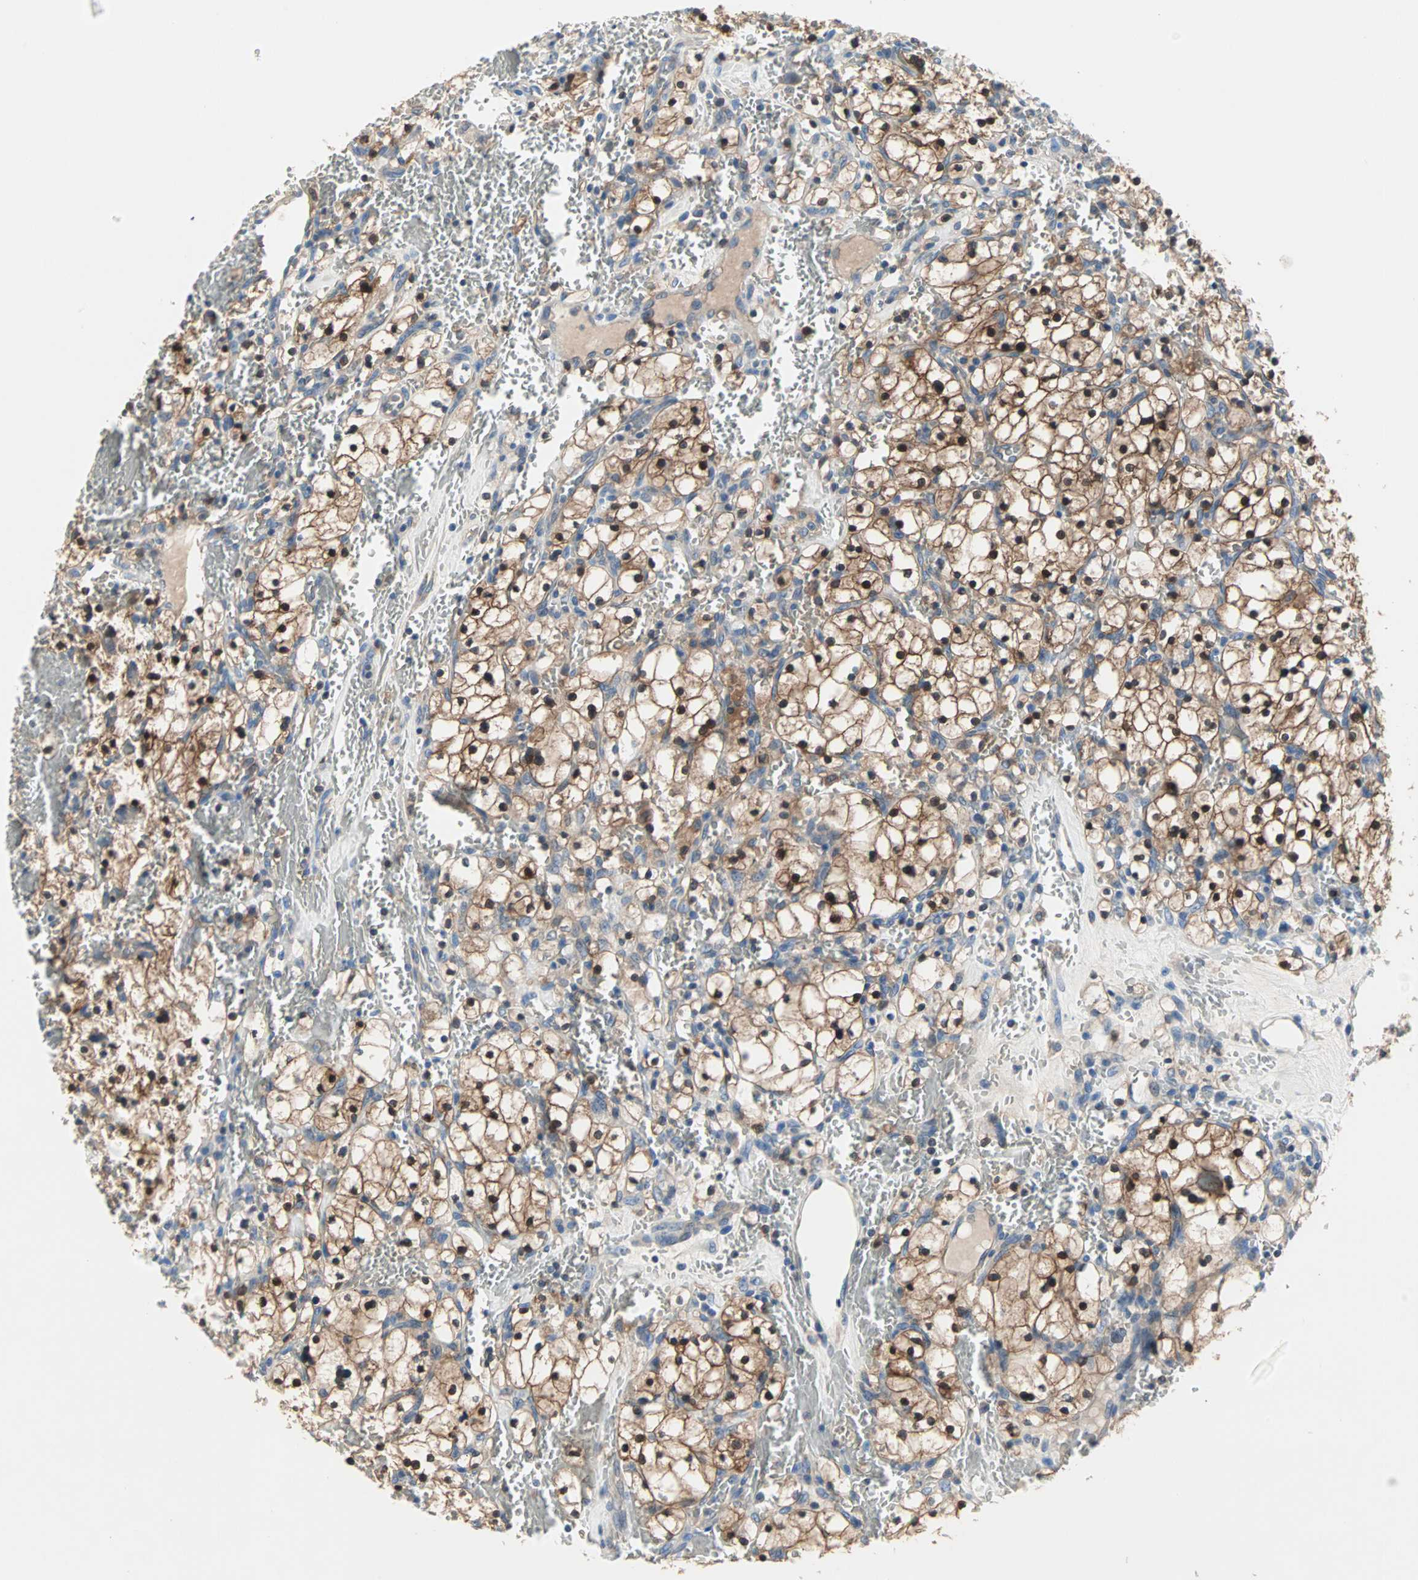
{"staining": {"intensity": "strong", "quantity": ">75%", "location": "cytoplasmic/membranous,nuclear"}, "tissue": "renal cancer", "cell_type": "Tumor cells", "image_type": "cancer", "snomed": [{"axis": "morphology", "description": "Adenocarcinoma, NOS"}, {"axis": "topography", "description": "Kidney"}], "caption": "An immunohistochemistry histopathology image of neoplastic tissue is shown. Protein staining in brown shows strong cytoplasmic/membranous and nuclear positivity in renal cancer (adenocarcinoma) within tumor cells.", "gene": "MPI", "patient": {"sex": "female", "age": 83}}